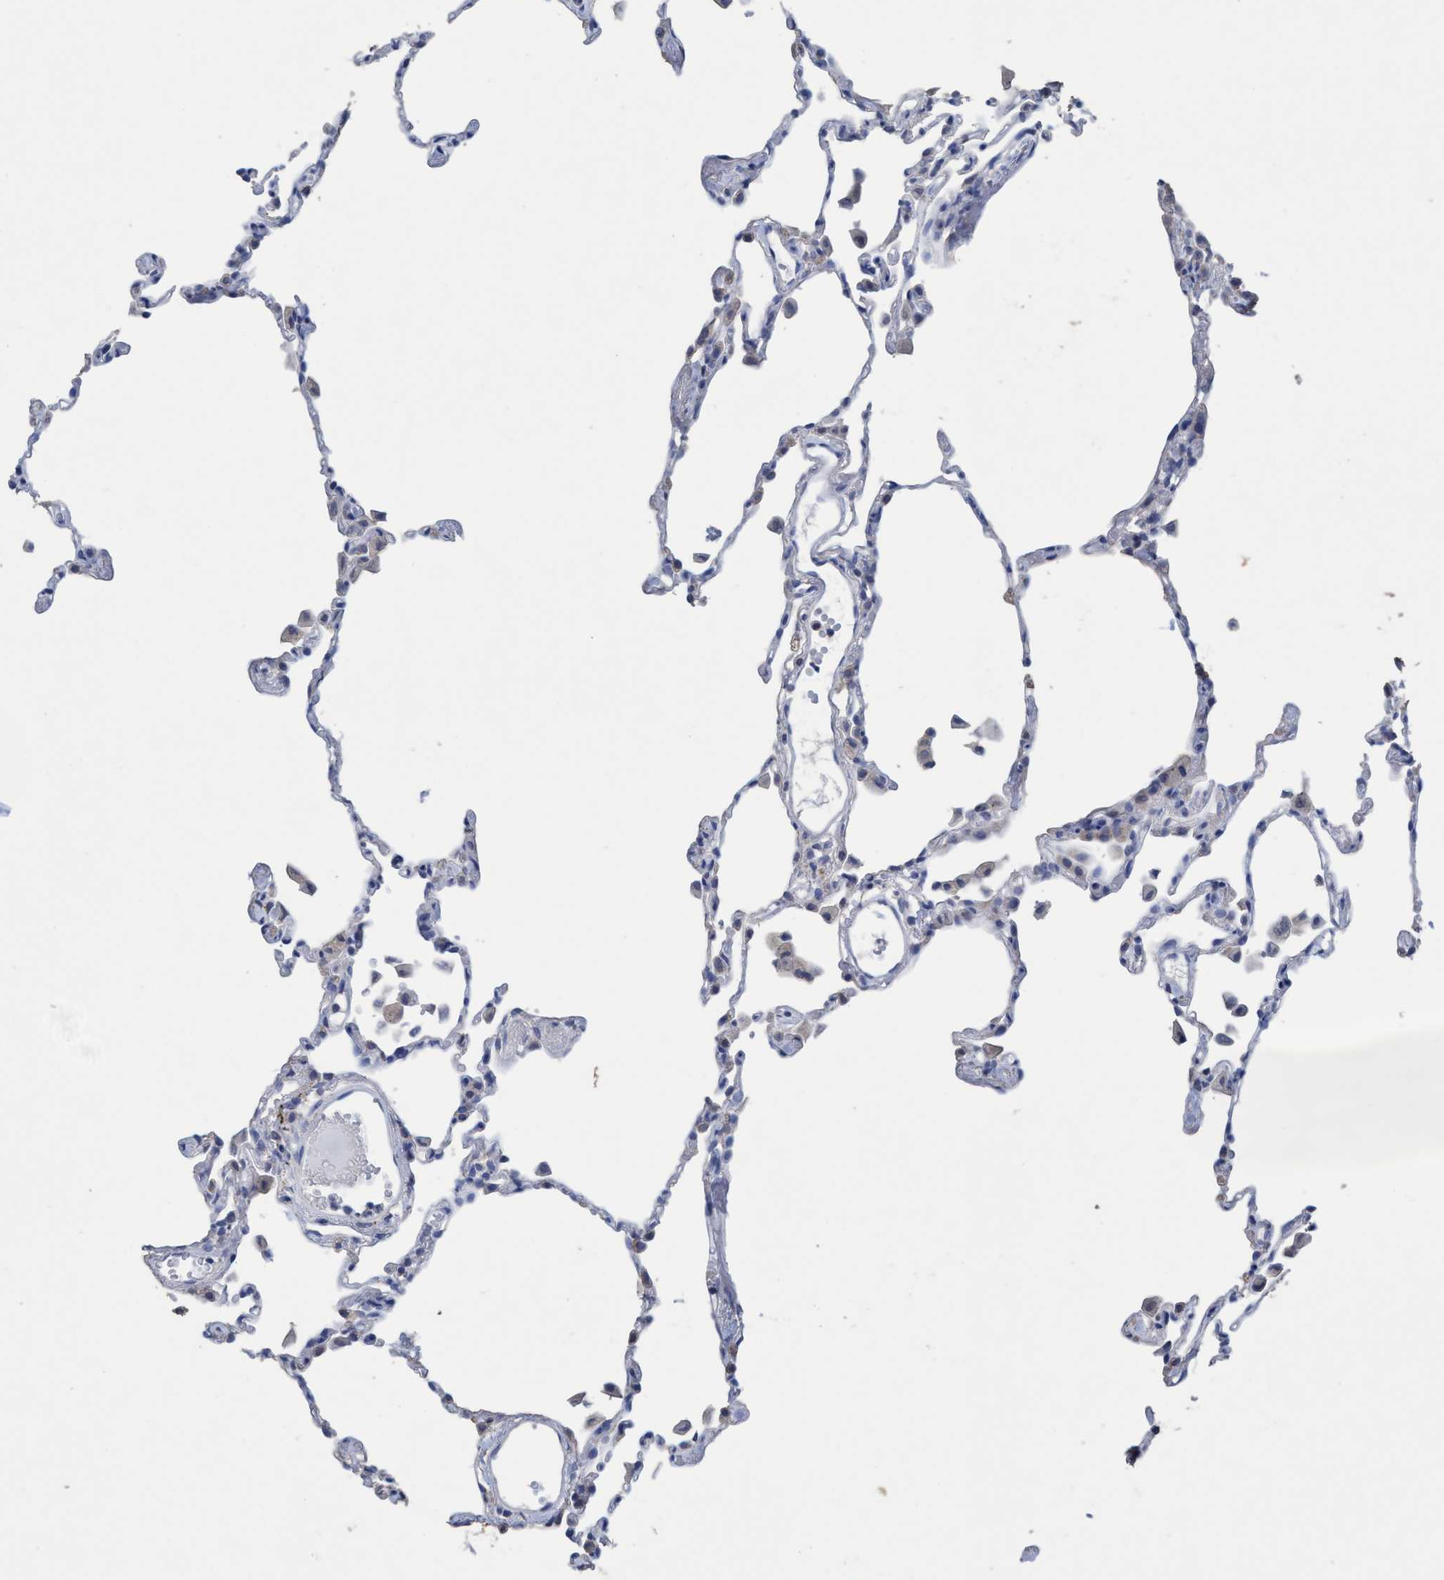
{"staining": {"intensity": "weak", "quantity": "<25%", "location": "cytoplasmic/membranous"}, "tissue": "lung", "cell_type": "Alveolar cells", "image_type": "normal", "snomed": [{"axis": "morphology", "description": "Normal tissue, NOS"}, {"axis": "topography", "description": "Lung"}], "caption": "The photomicrograph reveals no staining of alveolar cells in normal lung. Nuclei are stained in blue.", "gene": "RSAD1", "patient": {"sex": "female", "age": 49}}